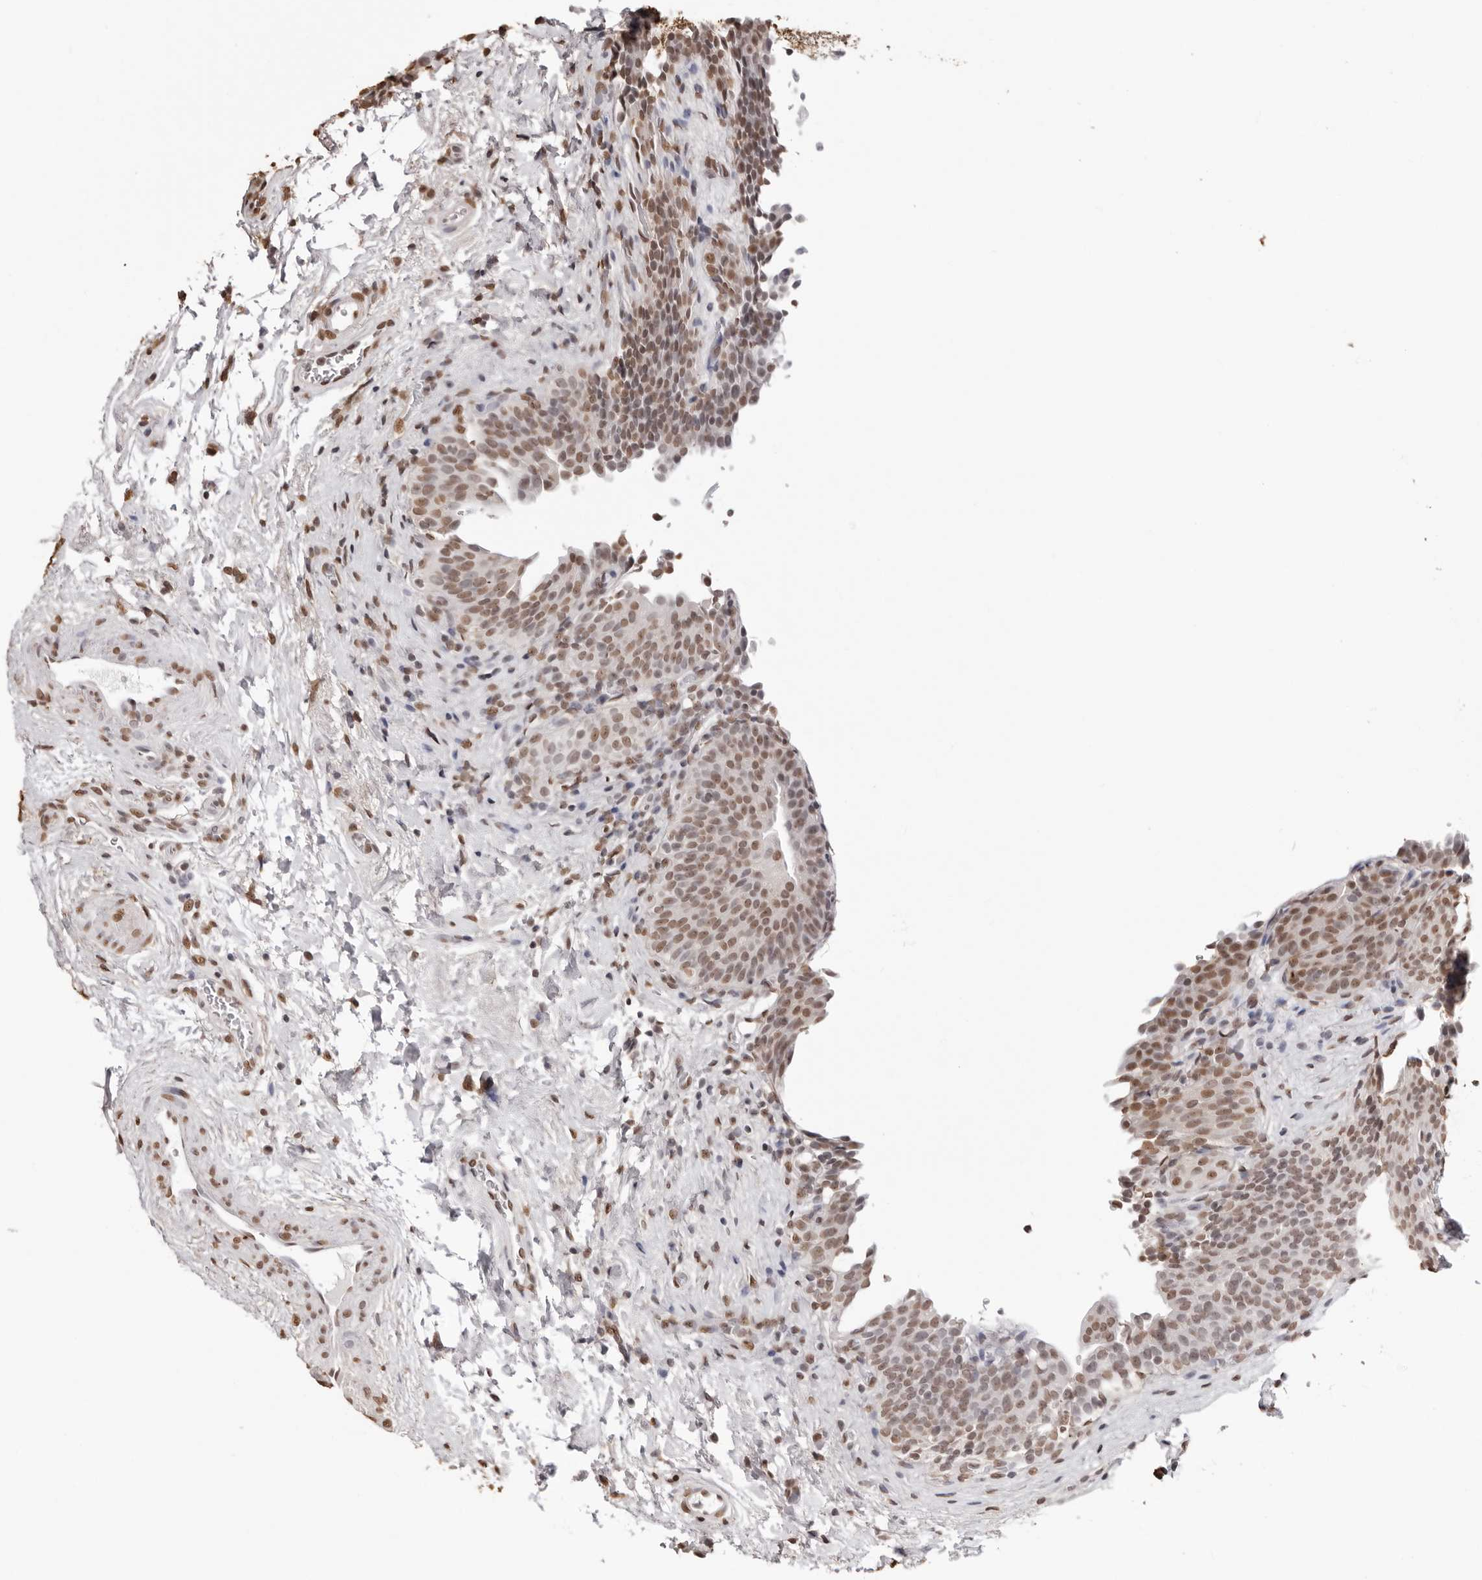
{"staining": {"intensity": "moderate", "quantity": ">75%", "location": "nuclear"}, "tissue": "urinary bladder", "cell_type": "Urothelial cells", "image_type": "normal", "snomed": [{"axis": "morphology", "description": "Normal tissue, NOS"}, {"axis": "topography", "description": "Urinary bladder"}], "caption": "This histopathology image displays immunohistochemistry (IHC) staining of benign urinary bladder, with medium moderate nuclear expression in about >75% of urothelial cells.", "gene": "OLIG3", "patient": {"sex": "male", "age": 83}}